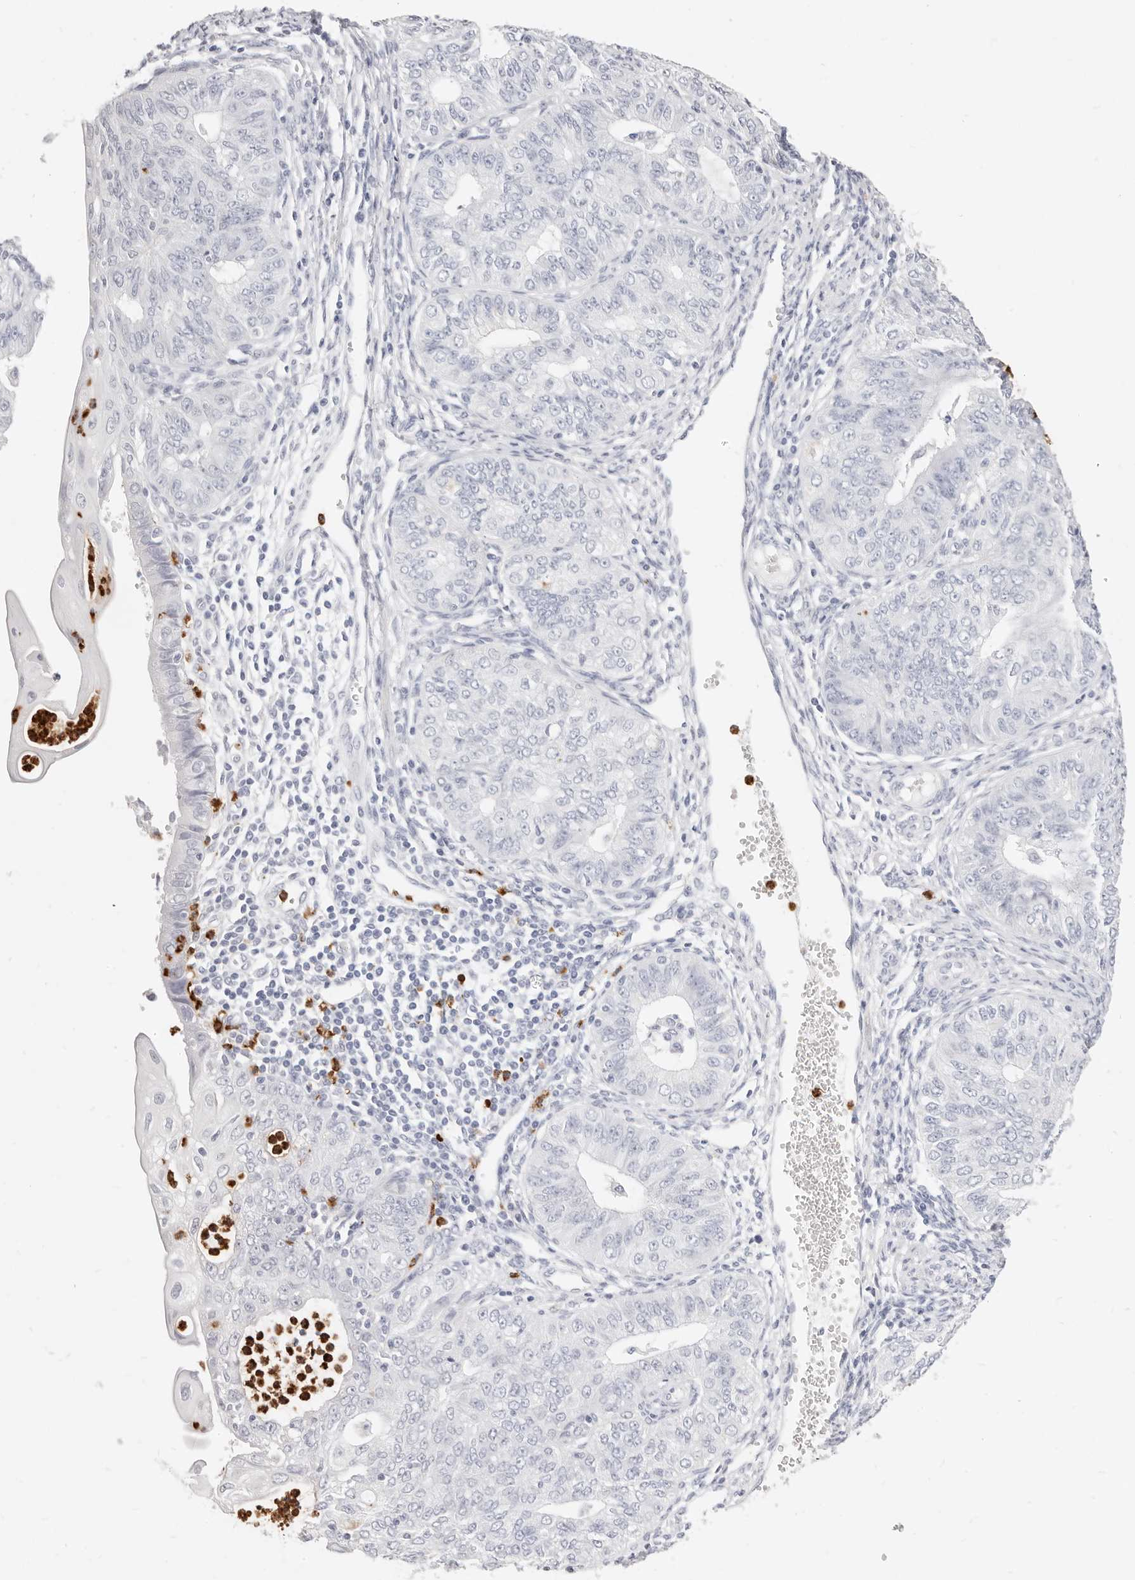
{"staining": {"intensity": "negative", "quantity": "none", "location": "none"}, "tissue": "endometrial cancer", "cell_type": "Tumor cells", "image_type": "cancer", "snomed": [{"axis": "morphology", "description": "Adenocarcinoma, NOS"}, {"axis": "topography", "description": "Endometrium"}], "caption": "This image is of endometrial cancer stained with immunohistochemistry to label a protein in brown with the nuclei are counter-stained blue. There is no staining in tumor cells.", "gene": "CAMP", "patient": {"sex": "female", "age": 32}}